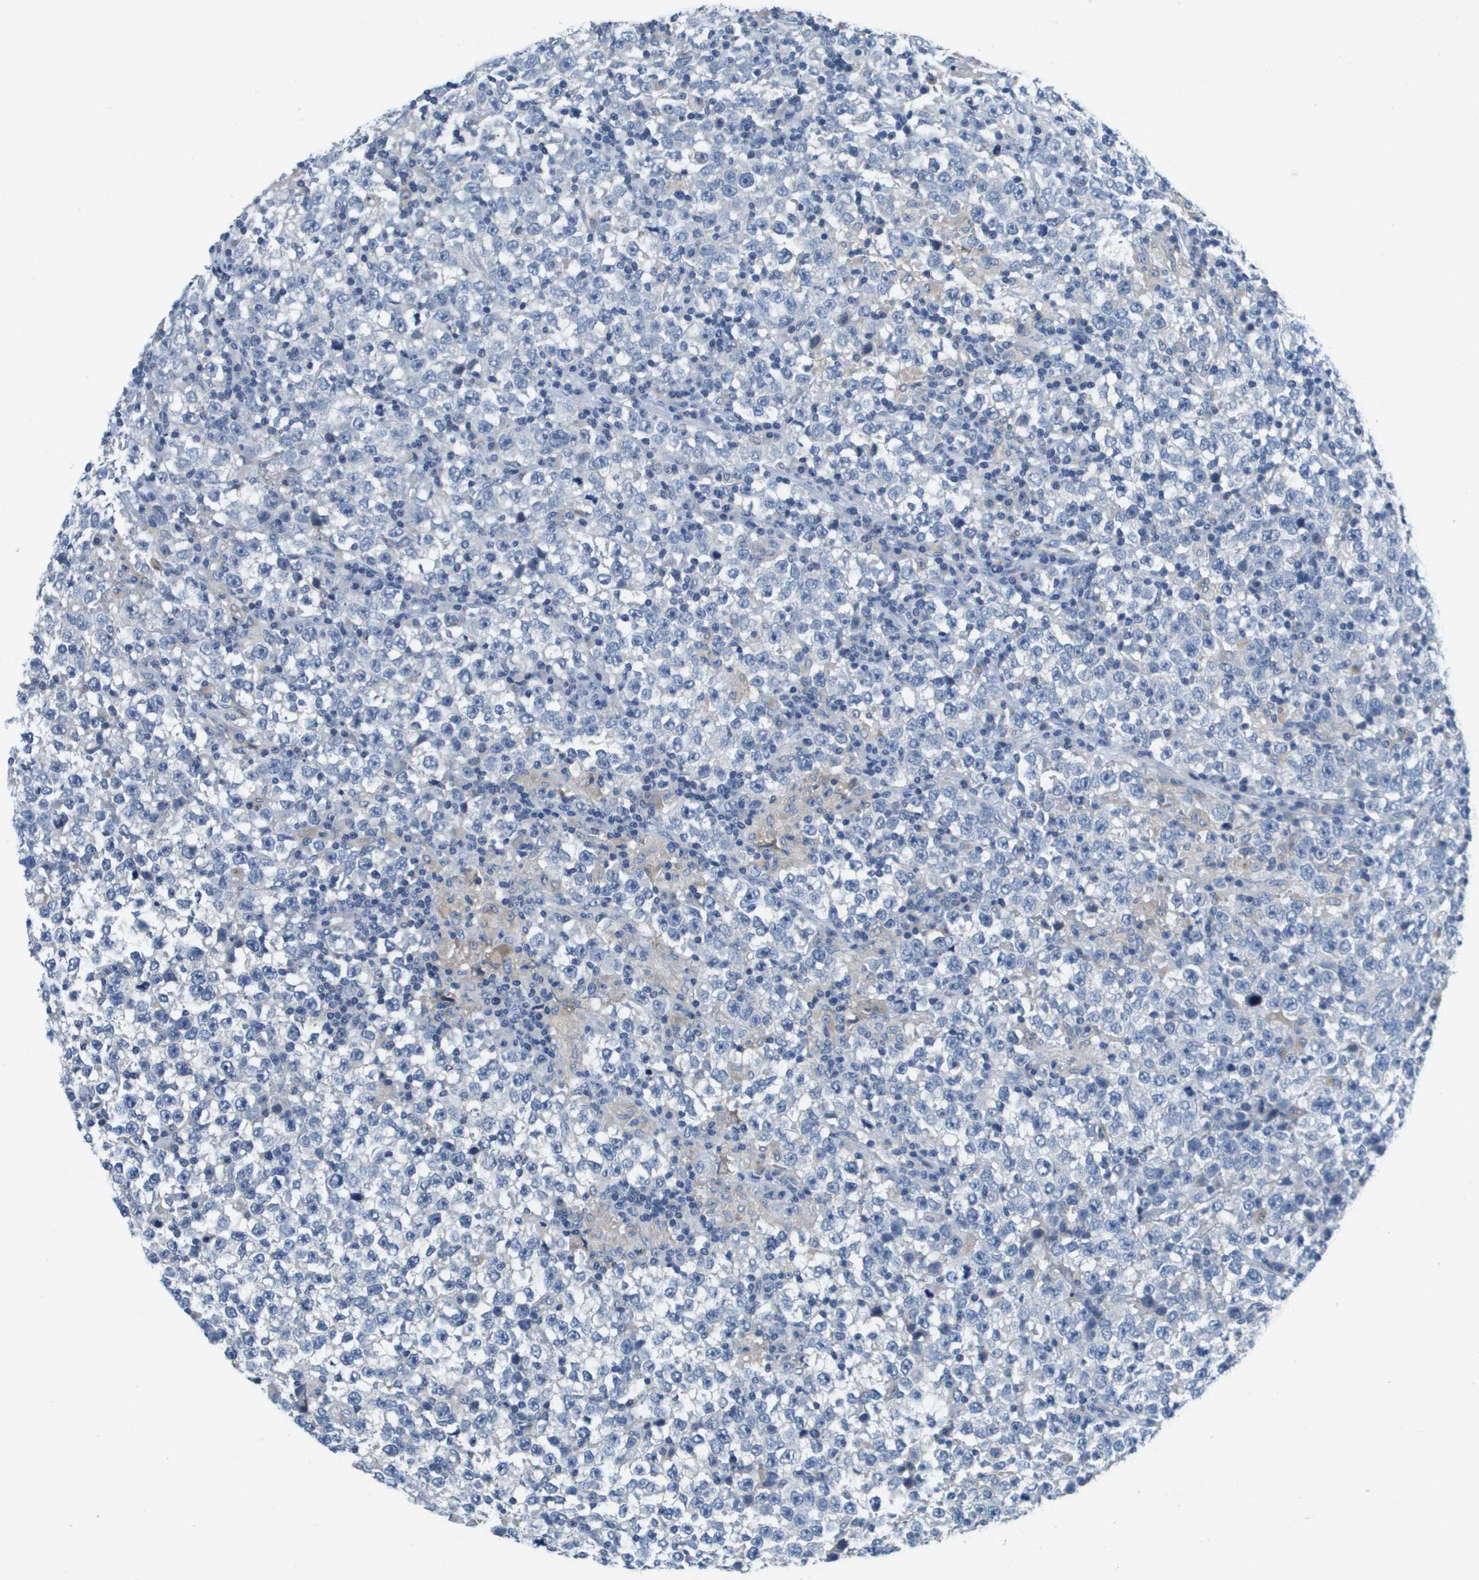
{"staining": {"intensity": "negative", "quantity": "none", "location": "none"}, "tissue": "testis cancer", "cell_type": "Tumor cells", "image_type": "cancer", "snomed": [{"axis": "morphology", "description": "Seminoma, NOS"}, {"axis": "topography", "description": "Testis"}], "caption": "Tumor cells show no significant positivity in testis seminoma.", "gene": "NCS1", "patient": {"sex": "male", "age": 43}}